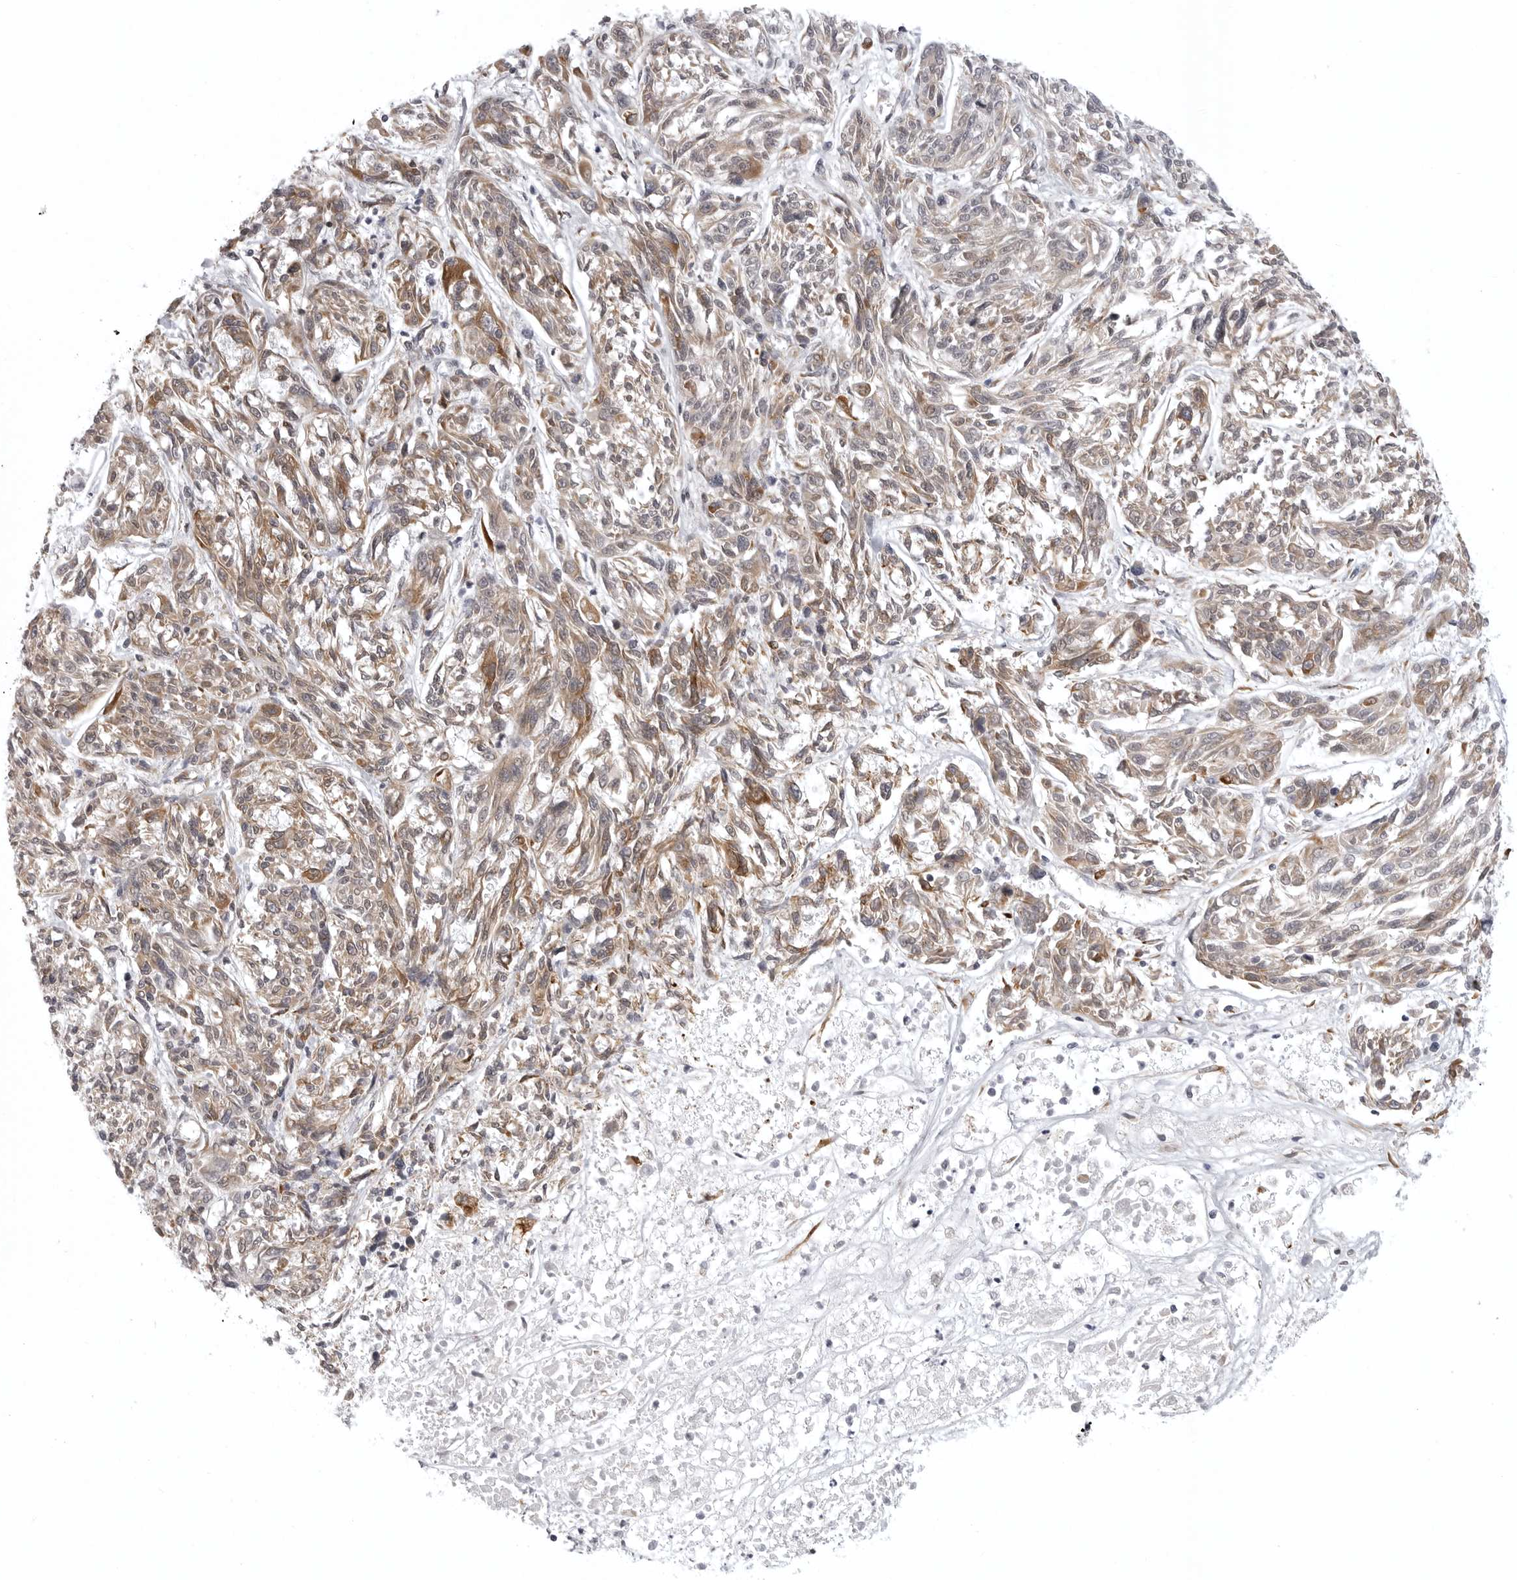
{"staining": {"intensity": "moderate", "quantity": ">75%", "location": "cytoplasmic/membranous"}, "tissue": "melanoma", "cell_type": "Tumor cells", "image_type": "cancer", "snomed": [{"axis": "morphology", "description": "Malignant melanoma, NOS"}, {"axis": "topography", "description": "Skin"}], "caption": "Immunohistochemical staining of malignant melanoma shows moderate cytoplasmic/membranous protein expression in about >75% of tumor cells.", "gene": "PRDM10", "patient": {"sex": "male", "age": 53}}